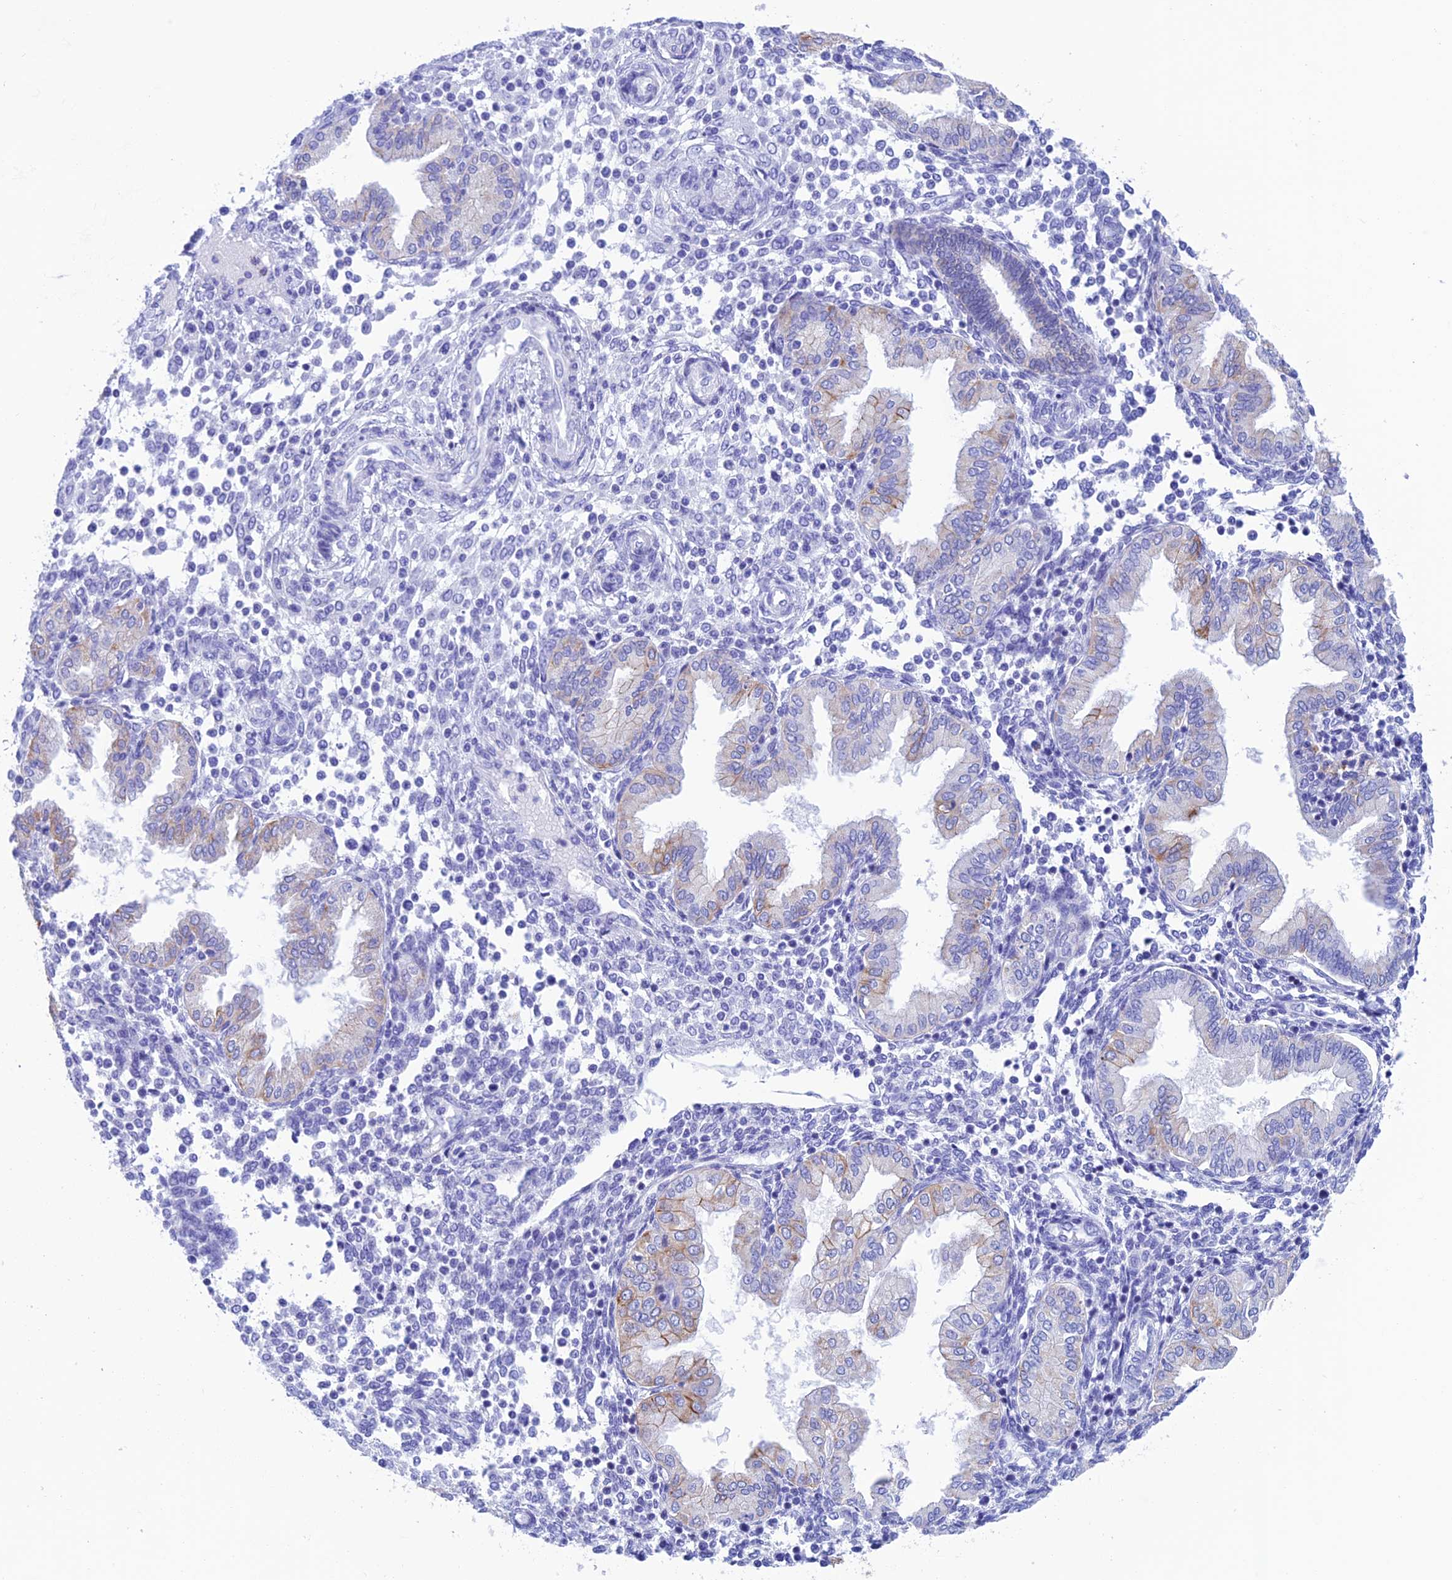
{"staining": {"intensity": "negative", "quantity": "none", "location": "none"}, "tissue": "endometrium", "cell_type": "Cells in endometrial stroma", "image_type": "normal", "snomed": [{"axis": "morphology", "description": "Normal tissue, NOS"}, {"axis": "topography", "description": "Endometrium"}], "caption": "An IHC histopathology image of benign endometrium is shown. There is no staining in cells in endometrial stroma of endometrium. Brightfield microscopy of immunohistochemistry stained with DAB (3,3'-diaminobenzidine) (brown) and hematoxylin (blue), captured at high magnification.", "gene": "NXPE4", "patient": {"sex": "female", "age": 53}}